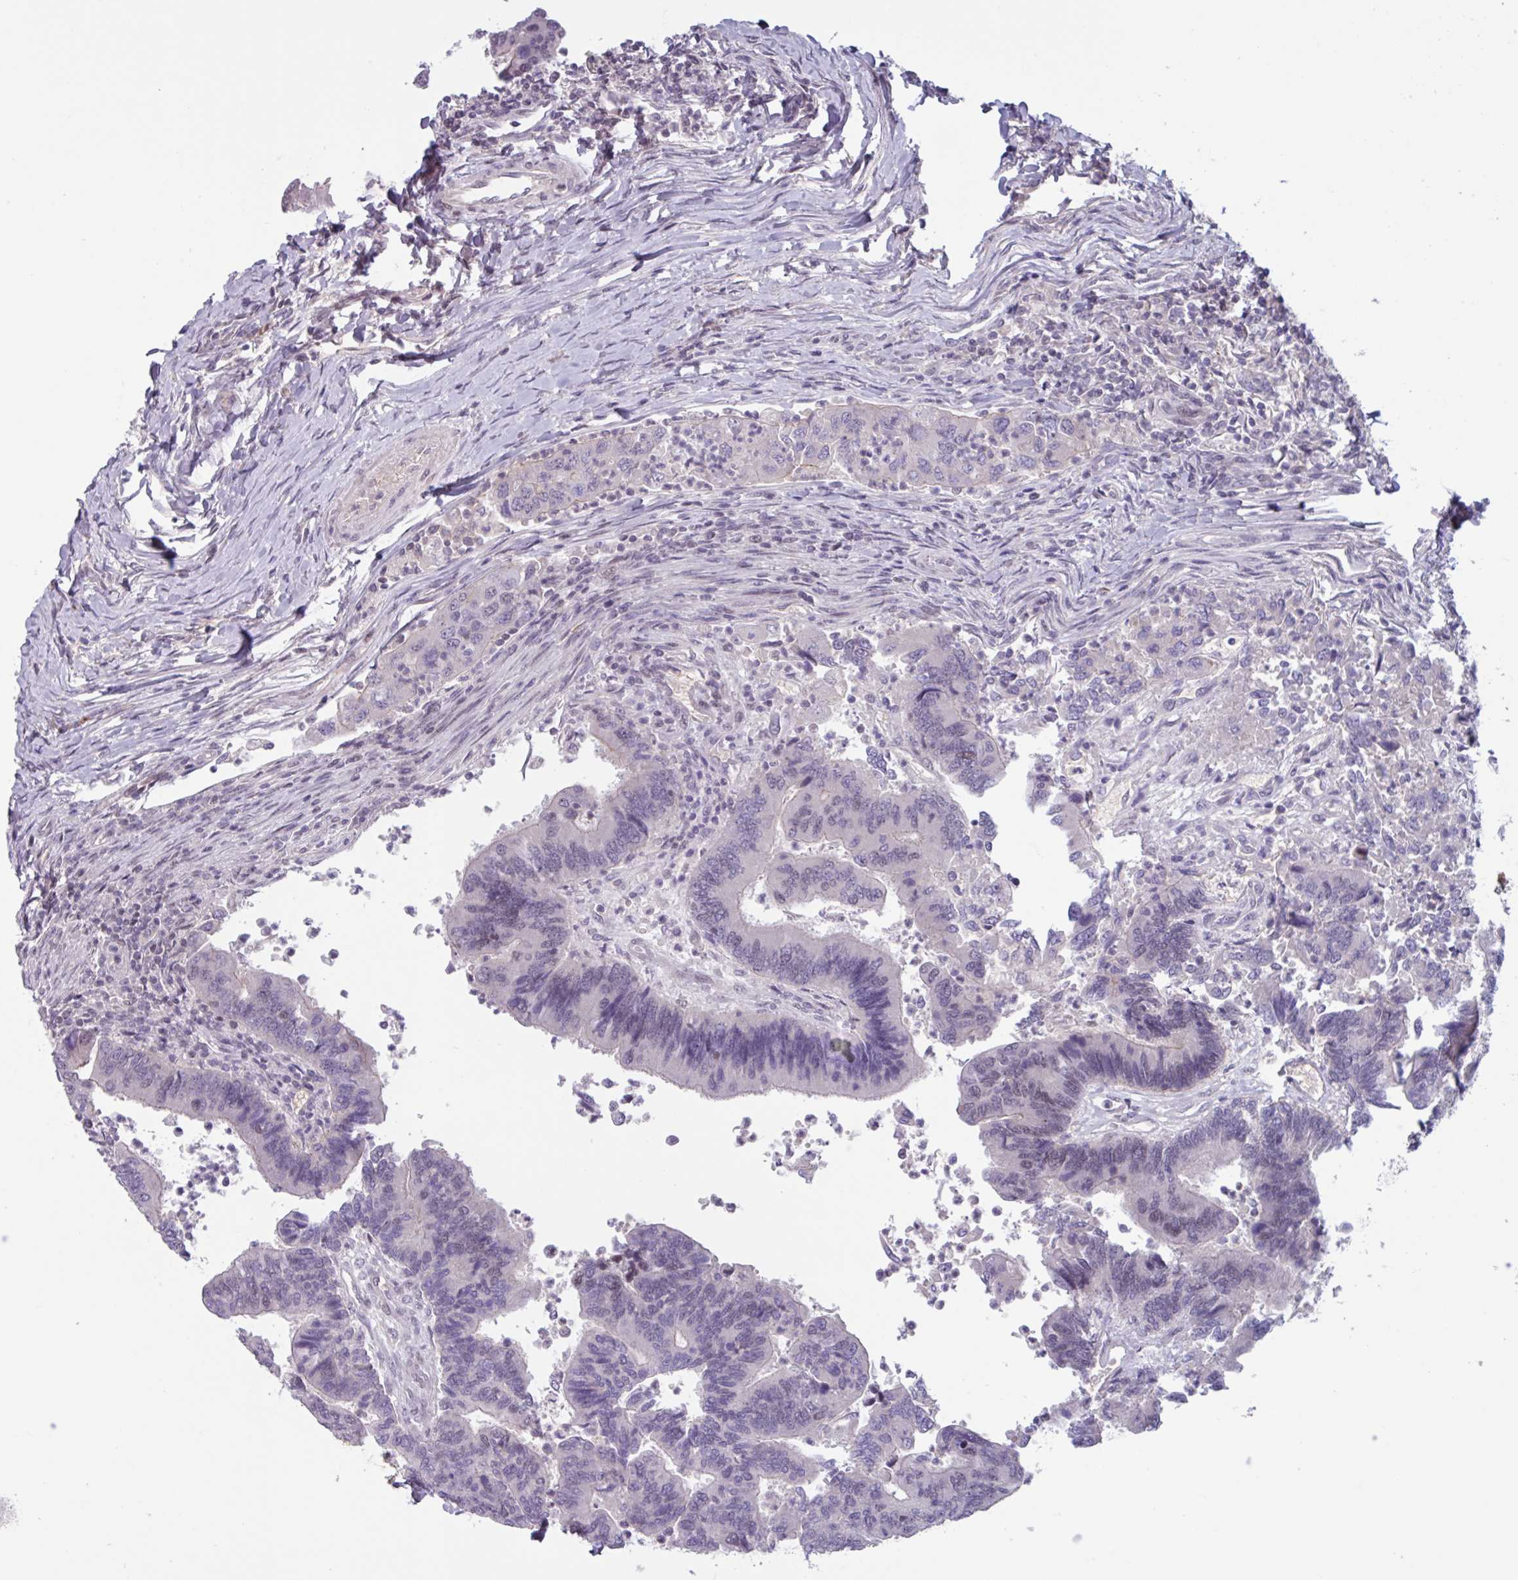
{"staining": {"intensity": "negative", "quantity": "none", "location": "none"}, "tissue": "colorectal cancer", "cell_type": "Tumor cells", "image_type": "cancer", "snomed": [{"axis": "morphology", "description": "Adenocarcinoma, NOS"}, {"axis": "topography", "description": "Colon"}], "caption": "DAB (3,3'-diaminobenzidine) immunohistochemical staining of human colorectal adenocarcinoma demonstrates no significant staining in tumor cells.", "gene": "ZNF575", "patient": {"sex": "female", "age": 67}}